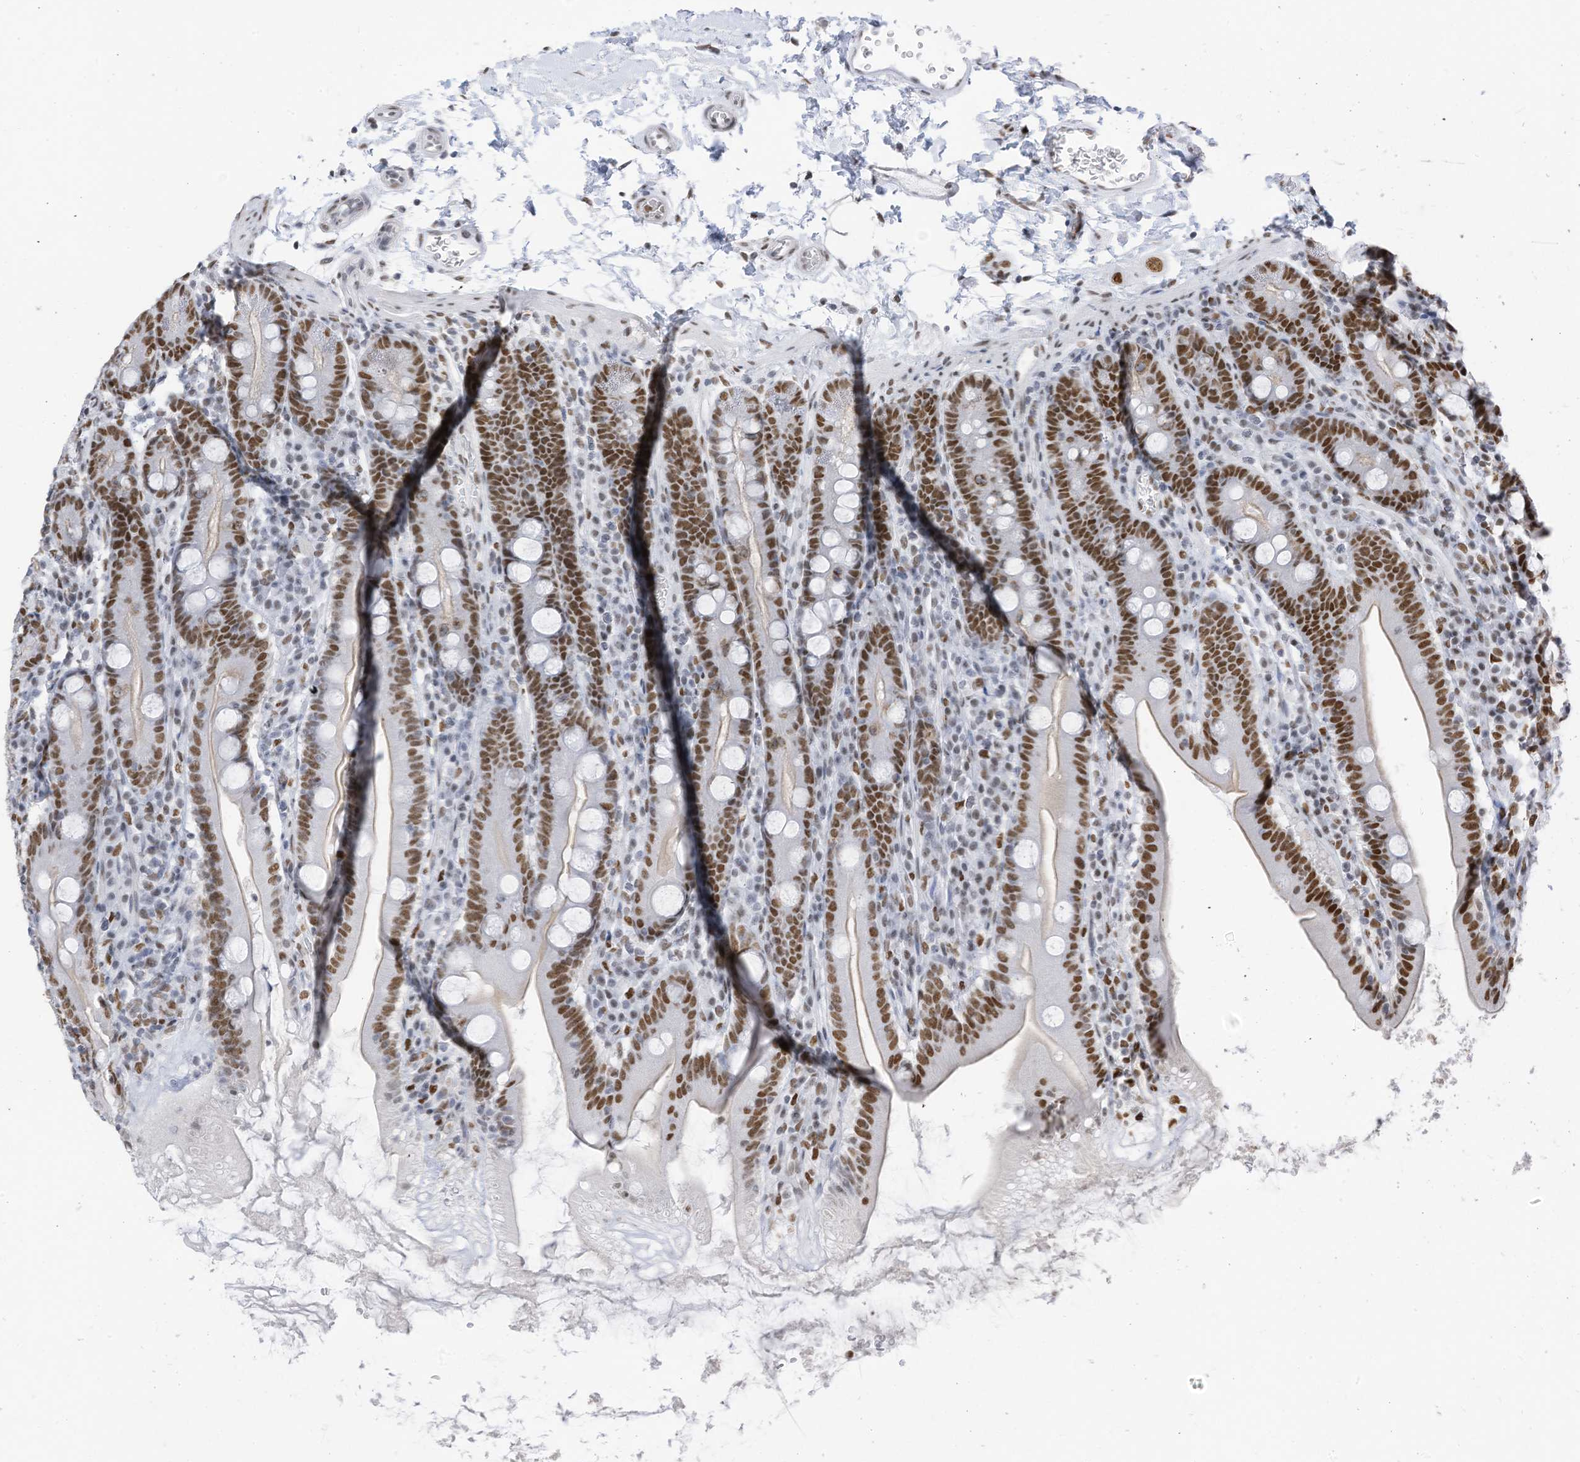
{"staining": {"intensity": "strong", "quantity": ">75%", "location": "nuclear"}, "tissue": "duodenum", "cell_type": "Glandular cells", "image_type": "normal", "snomed": [{"axis": "morphology", "description": "Normal tissue, NOS"}, {"axis": "topography", "description": "Duodenum"}], "caption": "Immunohistochemistry of normal human duodenum demonstrates high levels of strong nuclear positivity in about >75% of glandular cells. Nuclei are stained in blue.", "gene": "KHSRP", "patient": {"sex": "male", "age": 35}}